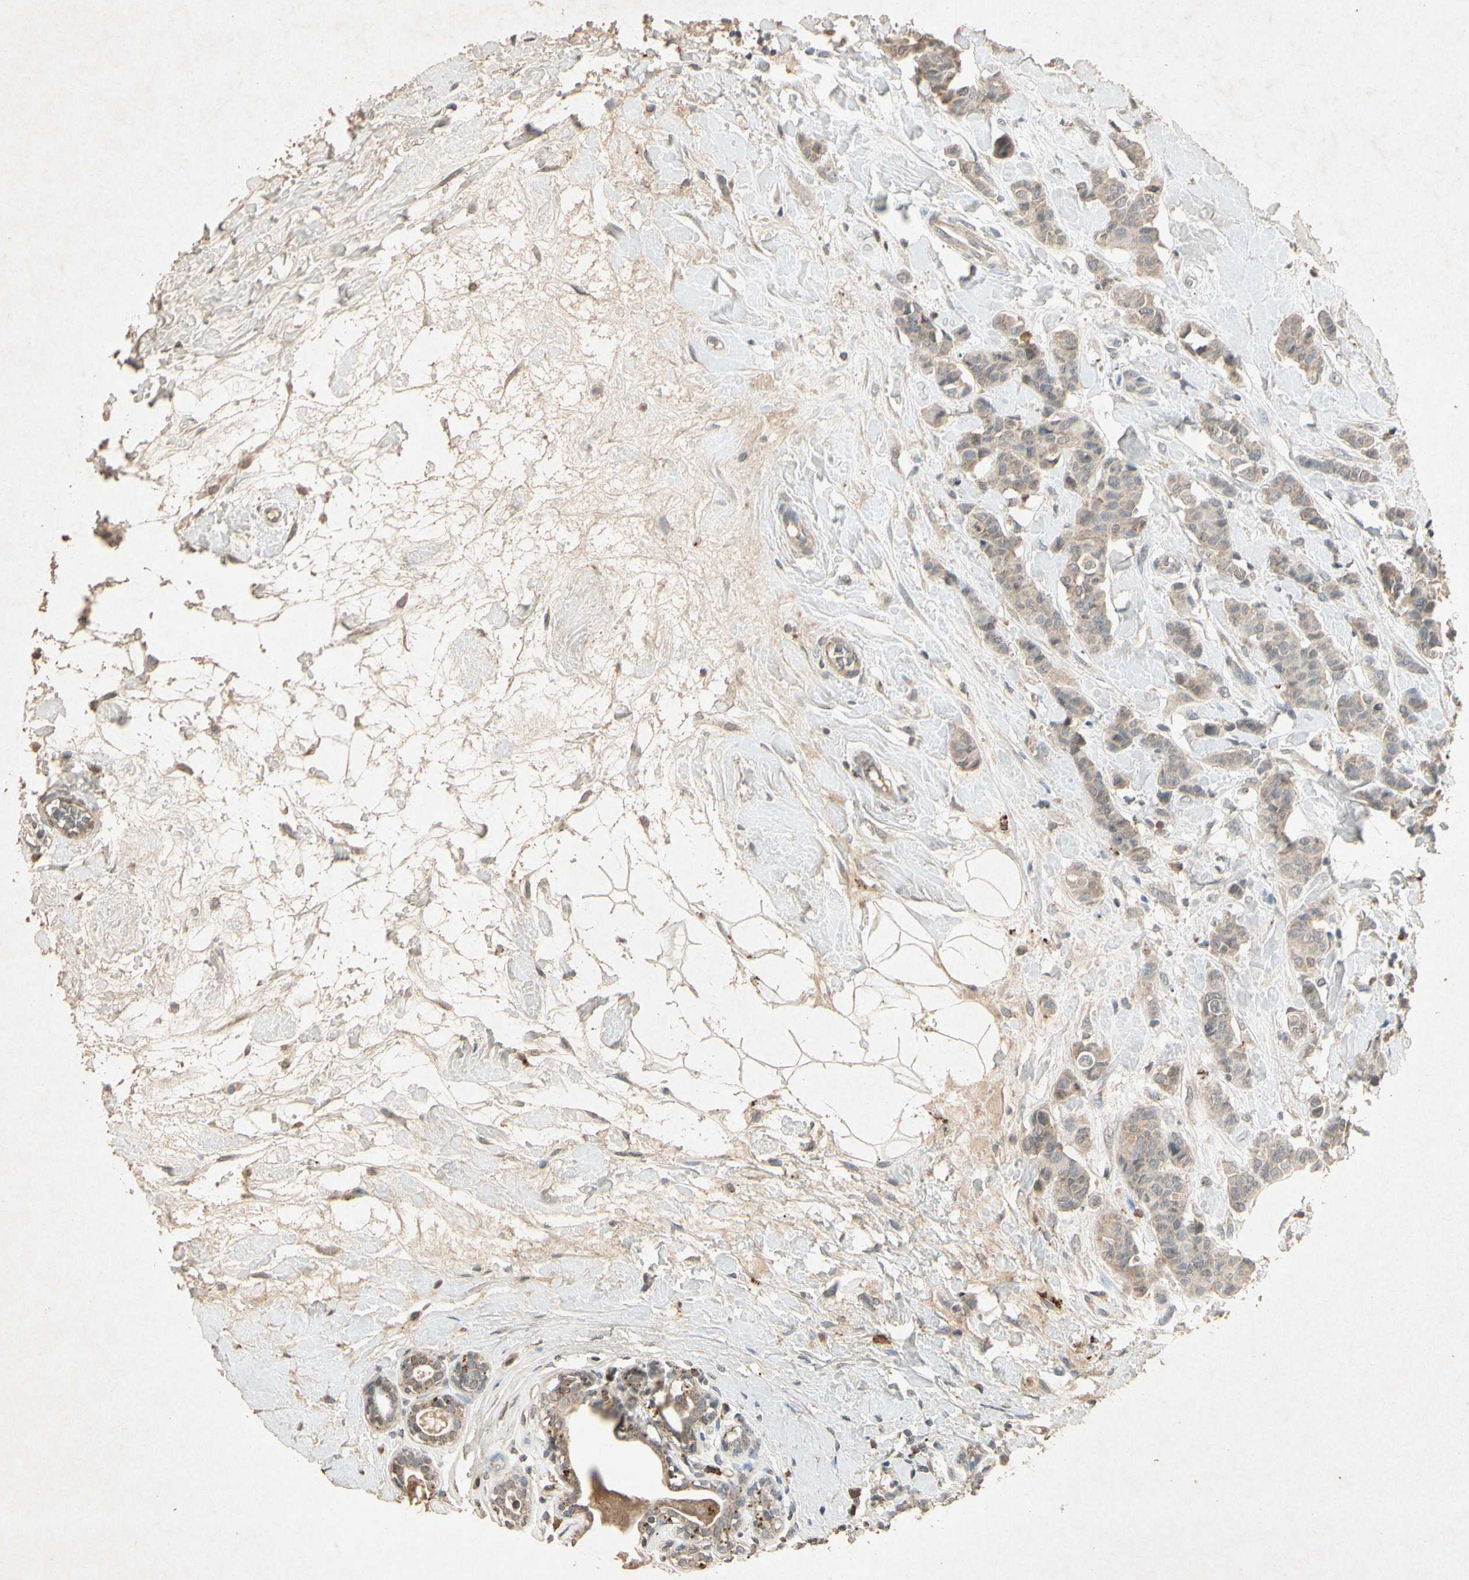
{"staining": {"intensity": "weak", "quantity": ">75%", "location": "cytoplasmic/membranous"}, "tissue": "breast cancer", "cell_type": "Tumor cells", "image_type": "cancer", "snomed": [{"axis": "morphology", "description": "Normal tissue, NOS"}, {"axis": "morphology", "description": "Duct carcinoma"}, {"axis": "topography", "description": "Breast"}], "caption": "DAB (3,3'-diaminobenzidine) immunohistochemical staining of human breast cancer (intraductal carcinoma) displays weak cytoplasmic/membranous protein positivity in about >75% of tumor cells.", "gene": "MSRB1", "patient": {"sex": "female", "age": 40}}